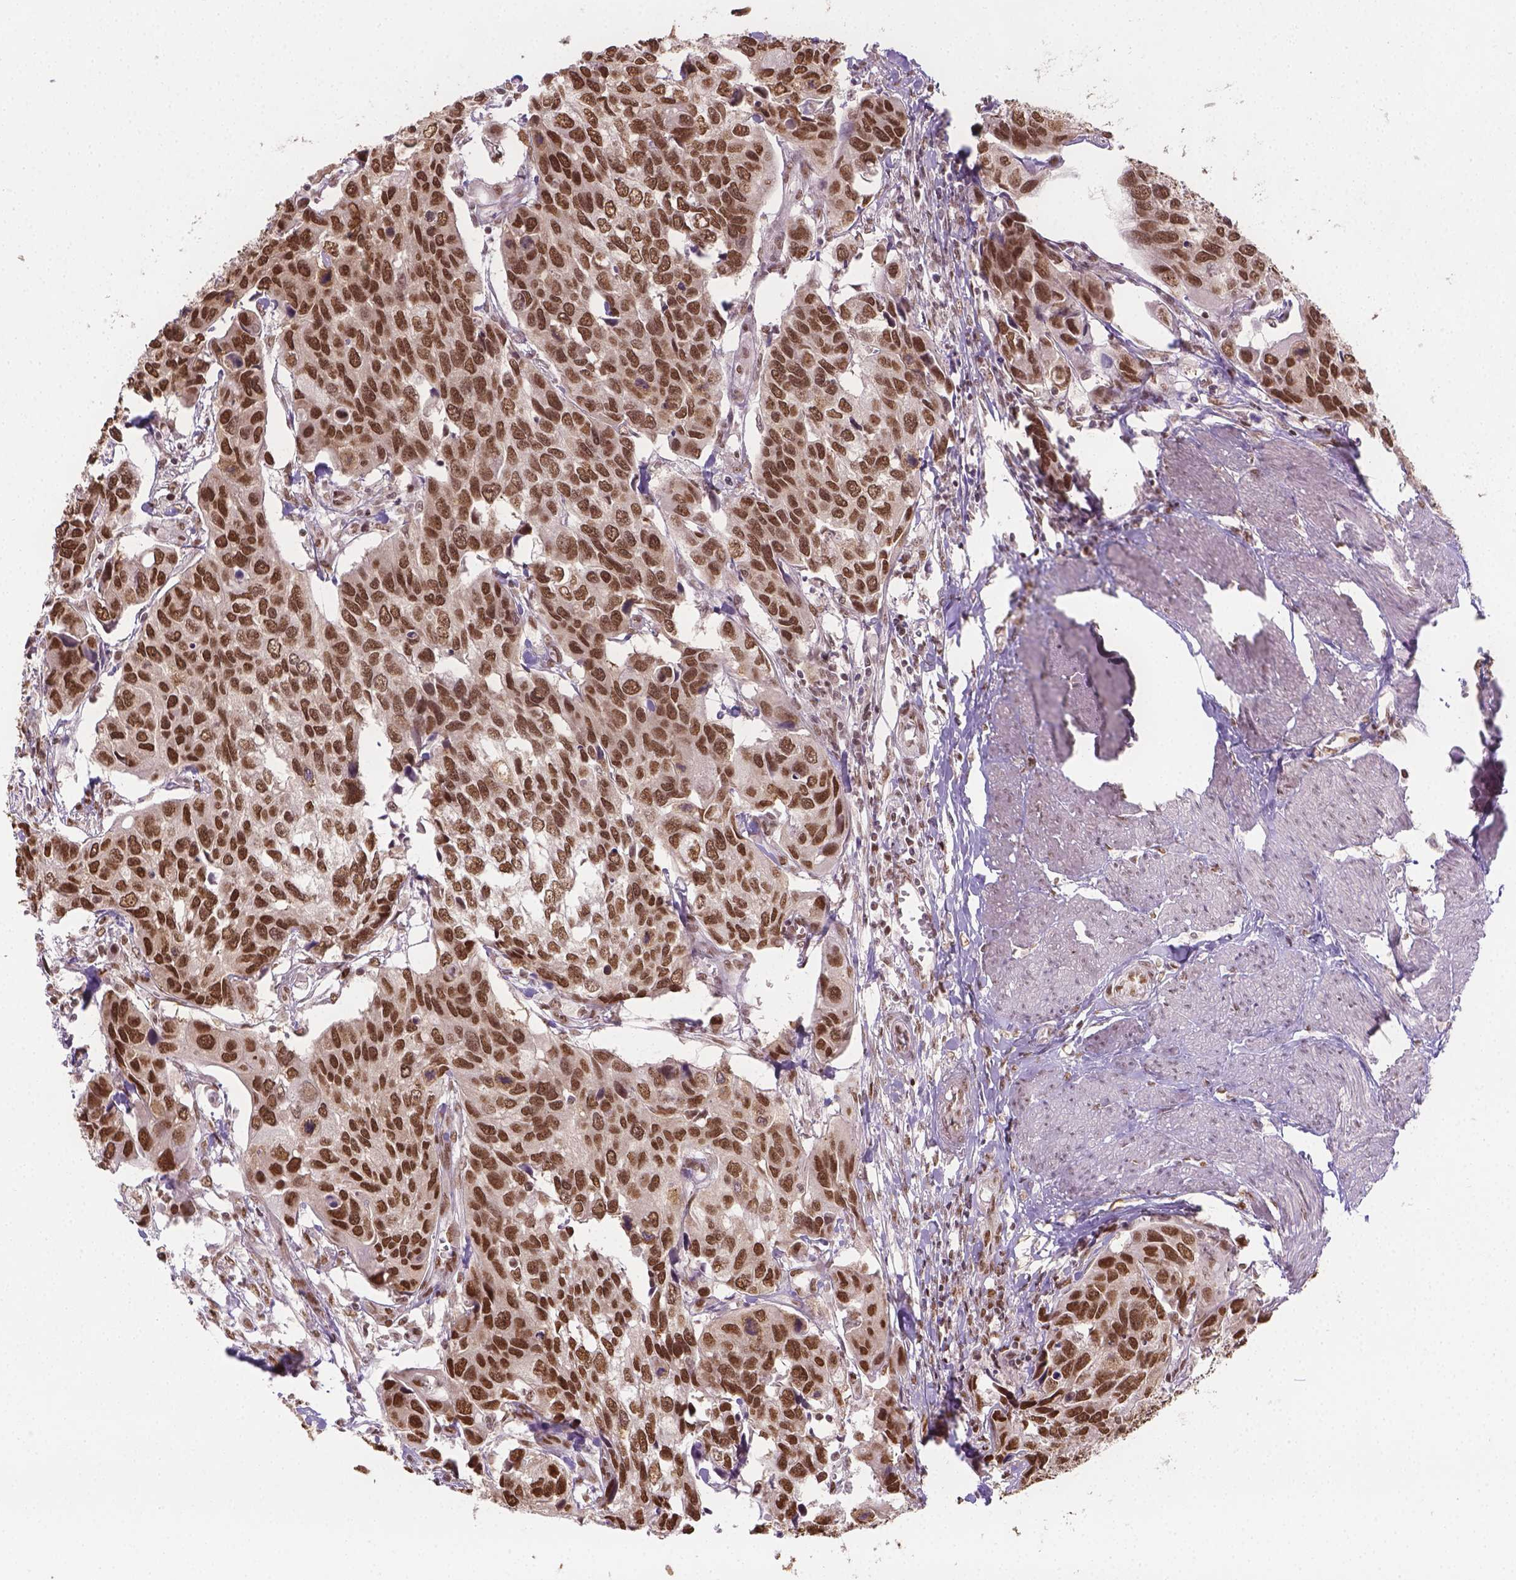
{"staining": {"intensity": "moderate", "quantity": ">75%", "location": "nuclear"}, "tissue": "urothelial cancer", "cell_type": "Tumor cells", "image_type": "cancer", "snomed": [{"axis": "morphology", "description": "Urothelial carcinoma, High grade"}, {"axis": "topography", "description": "Urinary bladder"}], "caption": "This is an image of immunohistochemistry staining of urothelial cancer, which shows moderate staining in the nuclear of tumor cells.", "gene": "FANCE", "patient": {"sex": "male", "age": 60}}